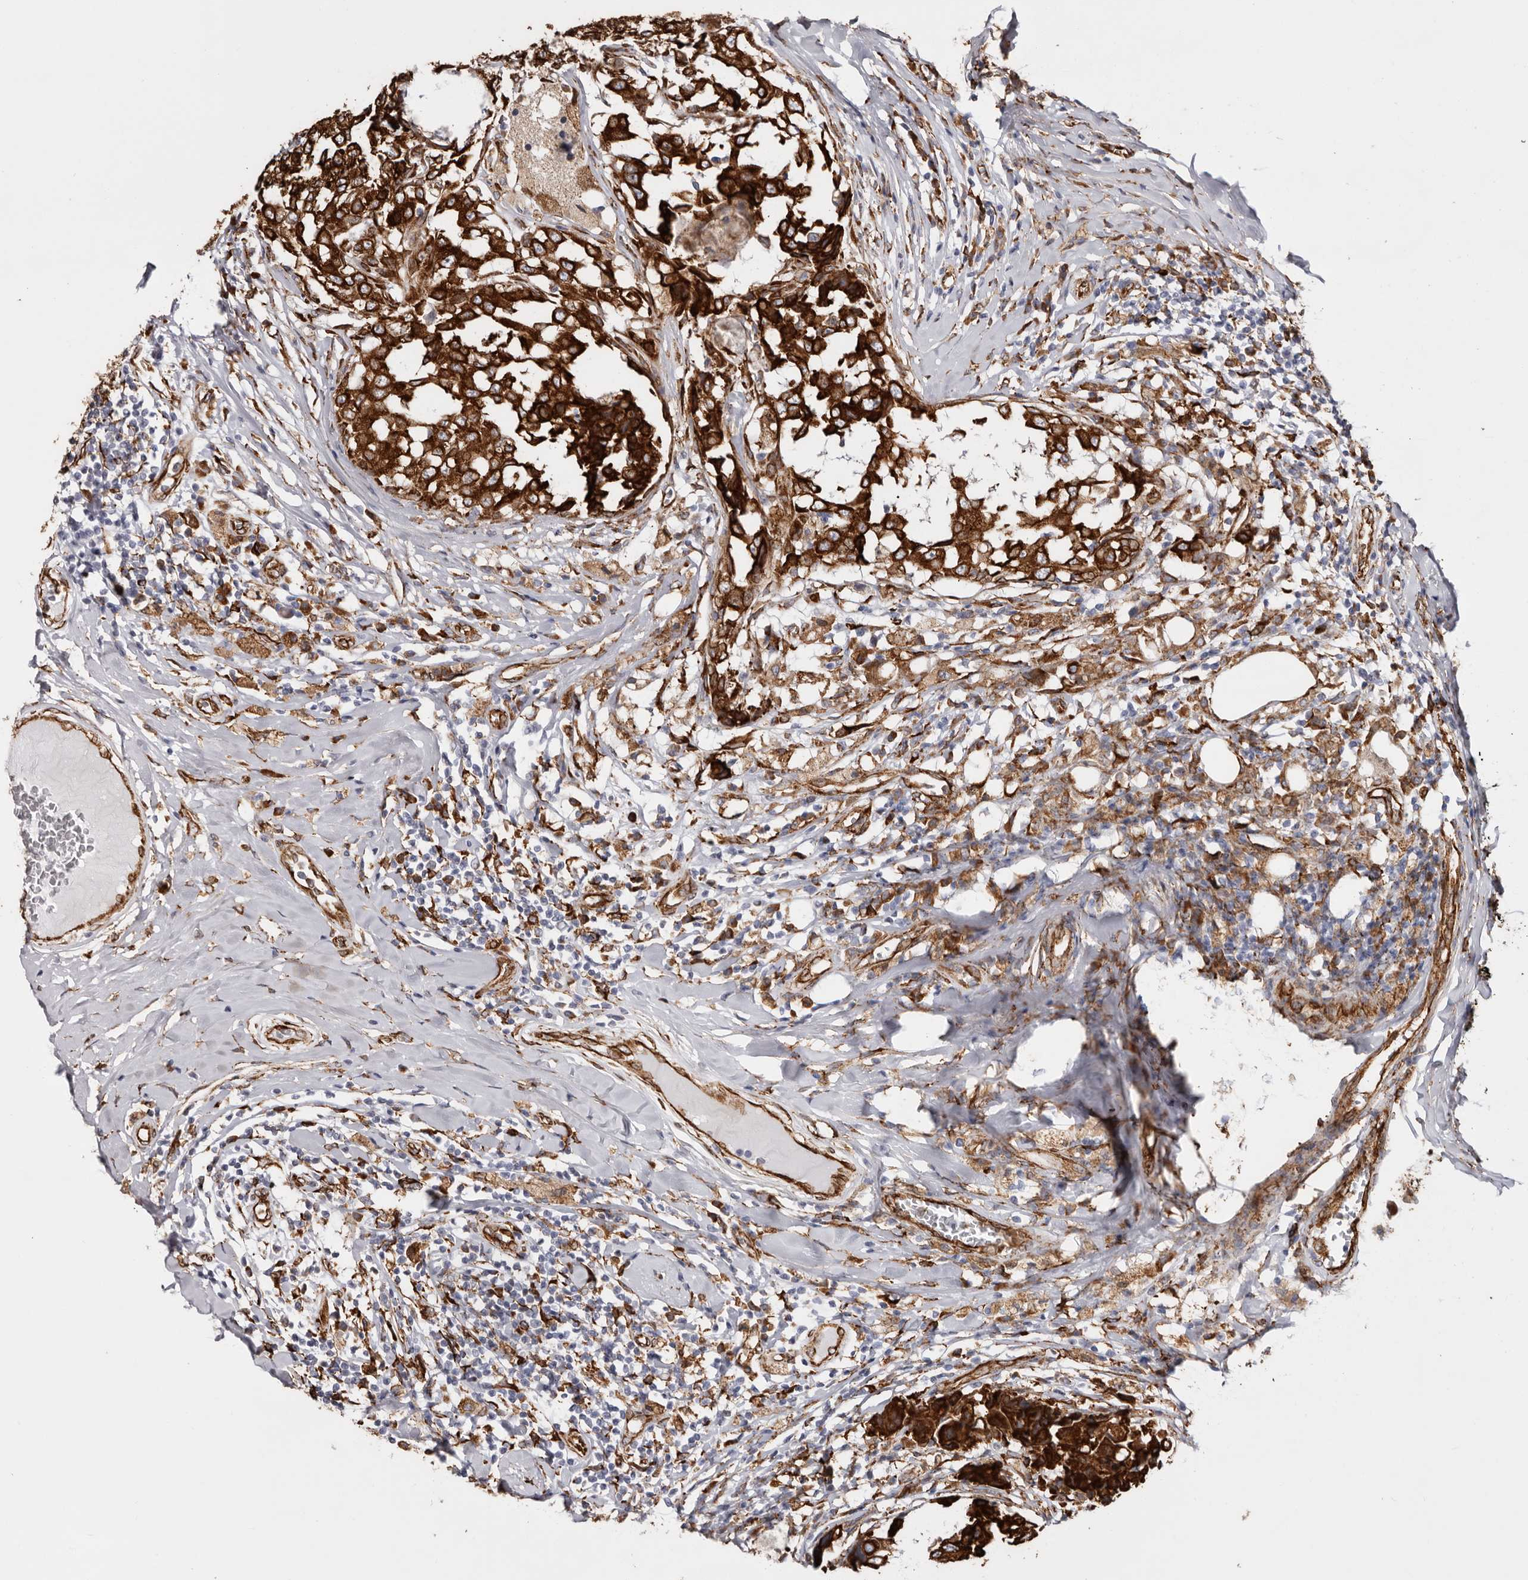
{"staining": {"intensity": "strong", "quantity": ">75%", "location": "cytoplasmic/membranous"}, "tissue": "breast cancer", "cell_type": "Tumor cells", "image_type": "cancer", "snomed": [{"axis": "morphology", "description": "Duct carcinoma"}, {"axis": "topography", "description": "Breast"}], "caption": "Protein expression analysis of human breast cancer (invasive ductal carcinoma) reveals strong cytoplasmic/membranous staining in about >75% of tumor cells.", "gene": "SEMA3E", "patient": {"sex": "female", "age": 27}}